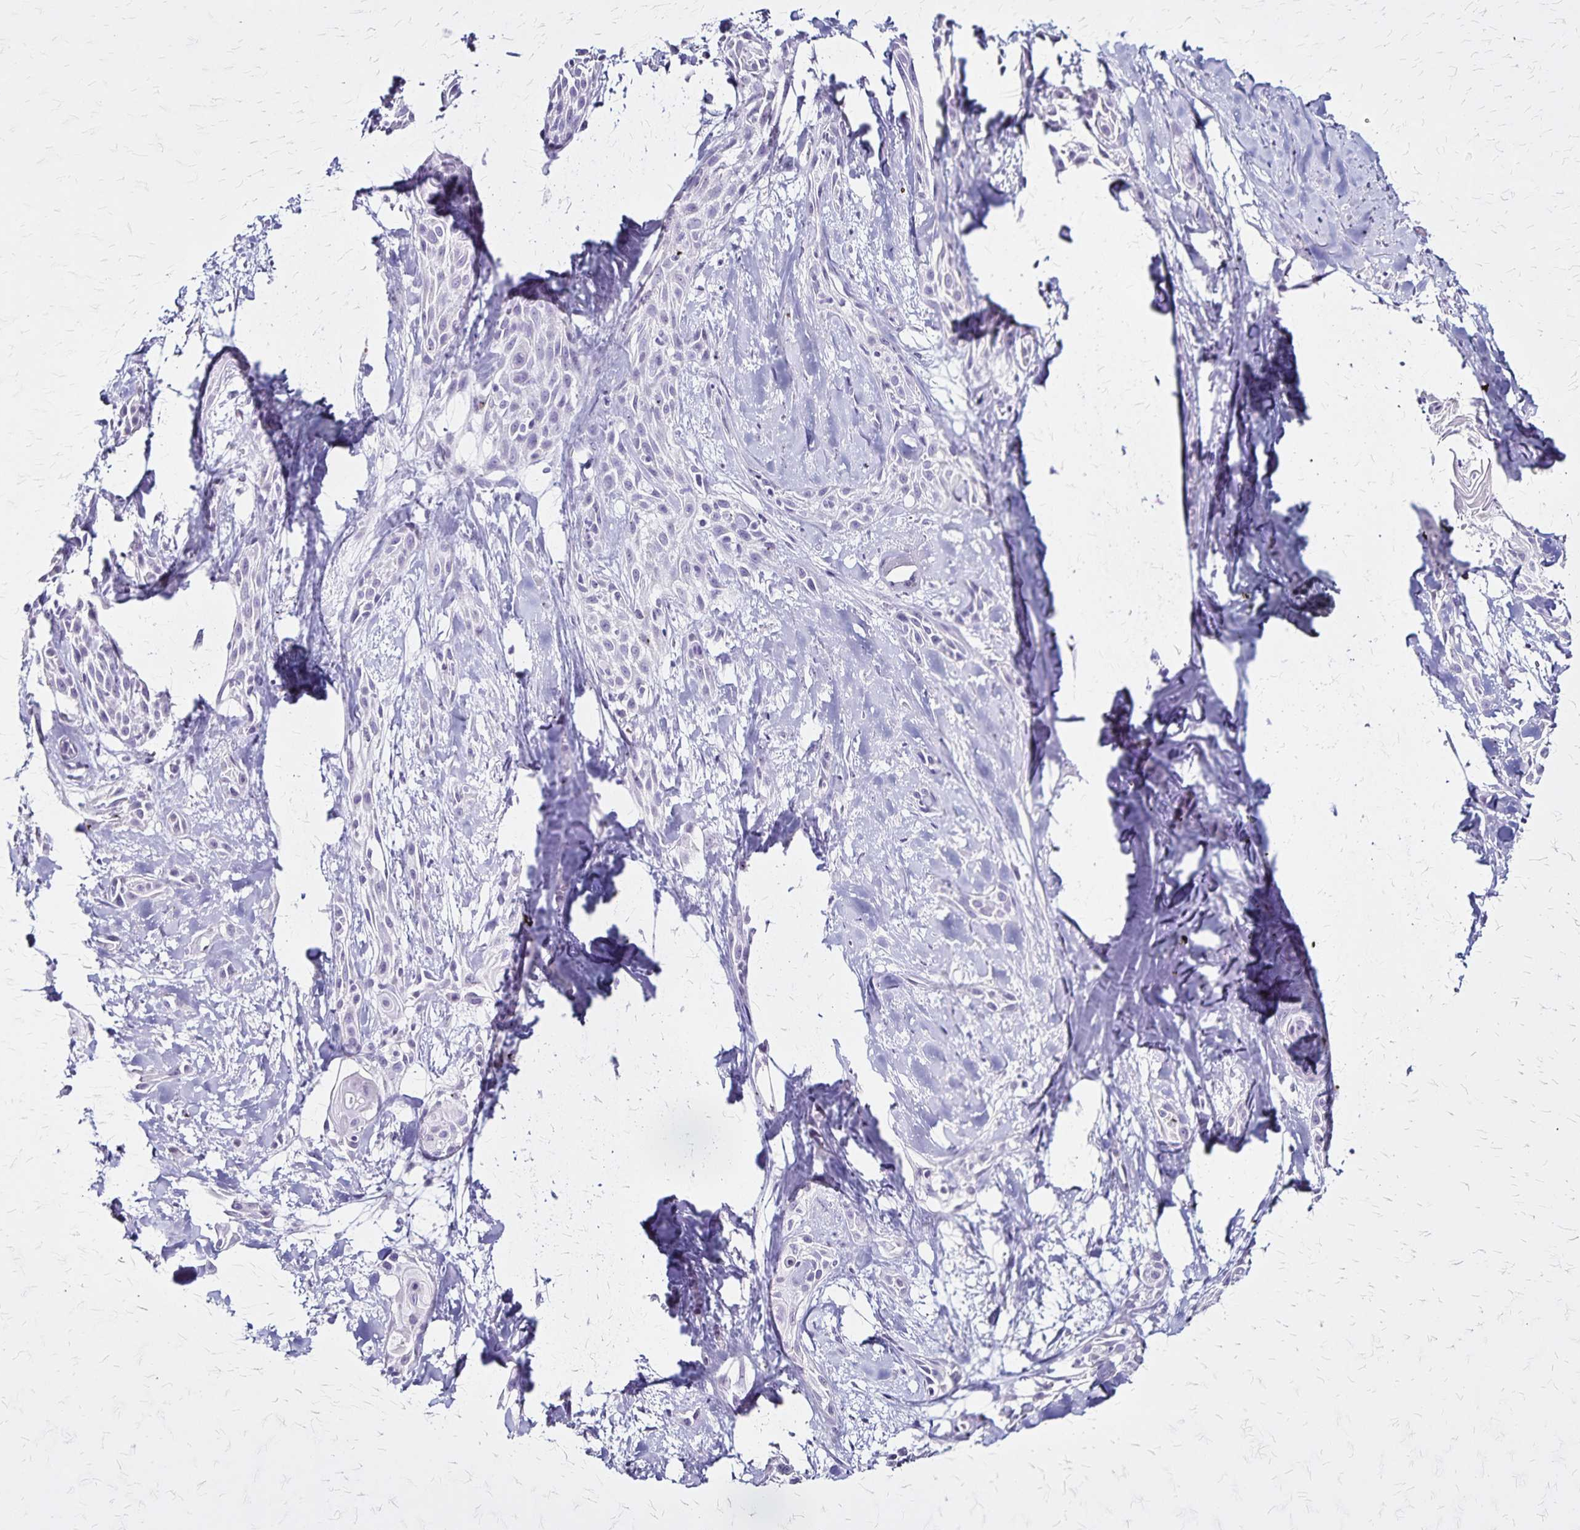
{"staining": {"intensity": "negative", "quantity": "none", "location": "none"}, "tissue": "skin cancer", "cell_type": "Tumor cells", "image_type": "cancer", "snomed": [{"axis": "morphology", "description": "Squamous cell carcinoma, NOS"}, {"axis": "topography", "description": "Skin"}, {"axis": "topography", "description": "Anal"}], "caption": "The histopathology image shows no staining of tumor cells in skin cancer. Brightfield microscopy of immunohistochemistry (IHC) stained with DAB (brown) and hematoxylin (blue), captured at high magnification.", "gene": "KRT2", "patient": {"sex": "male", "age": 64}}